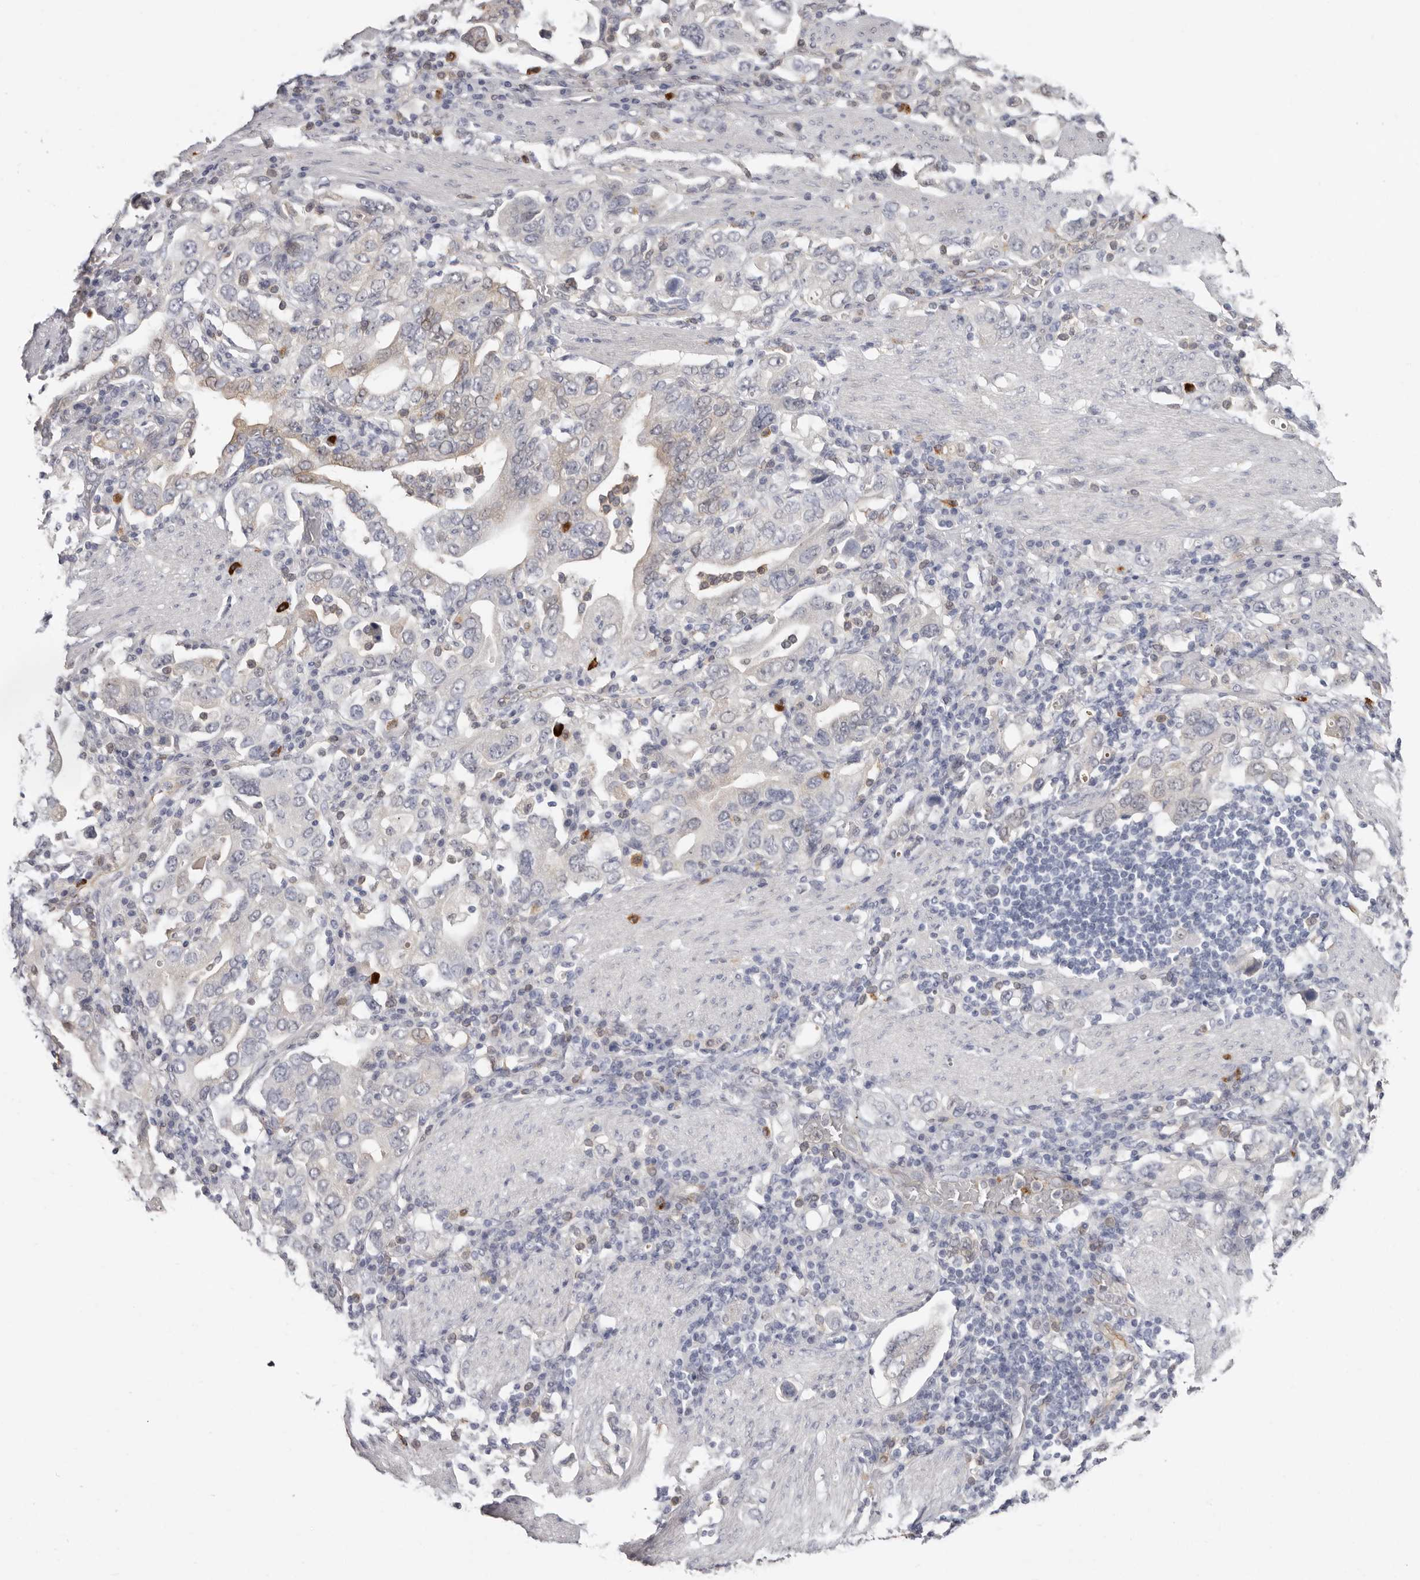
{"staining": {"intensity": "negative", "quantity": "none", "location": "none"}, "tissue": "stomach cancer", "cell_type": "Tumor cells", "image_type": "cancer", "snomed": [{"axis": "morphology", "description": "Adenocarcinoma, NOS"}, {"axis": "topography", "description": "Stomach, upper"}], "caption": "Photomicrograph shows no protein expression in tumor cells of stomach adenocarcinoma tissue.", "gene": "PKDCC", "patient": {"sex": "male", "age": 62}}